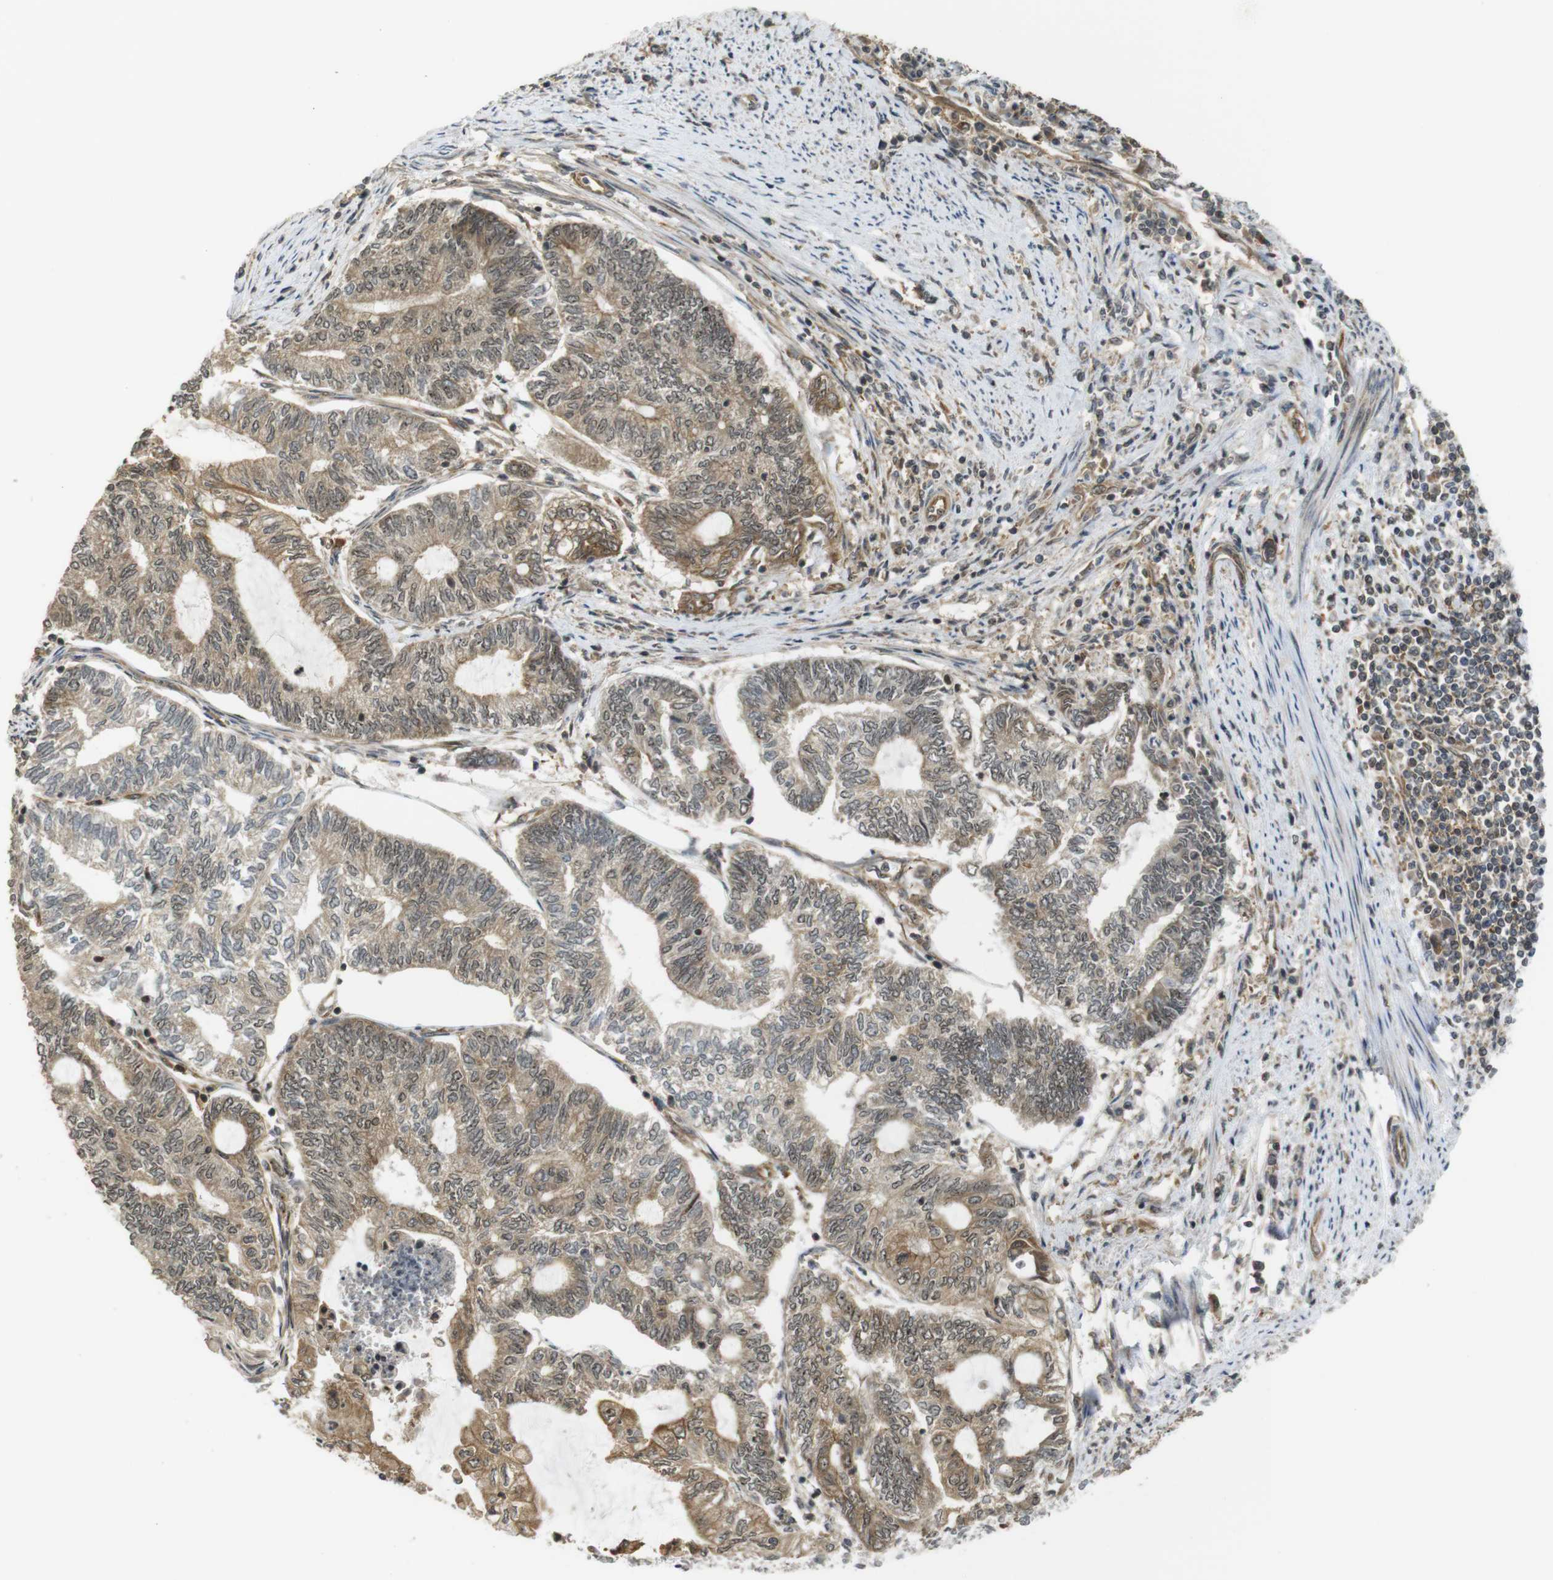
{"staining": {"intensity": "weak", "quantity": ">75%", "location": "cytoplasmic/membranous,nuclear"}, "tissue": "endometrial cancer", "cell_type": "Tumor cells", "image_type": "cancer", "snomed": [{"axis": "morphology", "description": "Adenocarcinoma, NOS"}, {"axis": "topography", "description": "Uterus"}, {"axis": "topography", "description": "Endometrium"}], "caption": "Adenocarcinoma (endometrial) stained with a protein marker reveals weak staining in tumor cells.", "gene": "CC2D1A", "patient": {"sex": "female", "age": 70}}